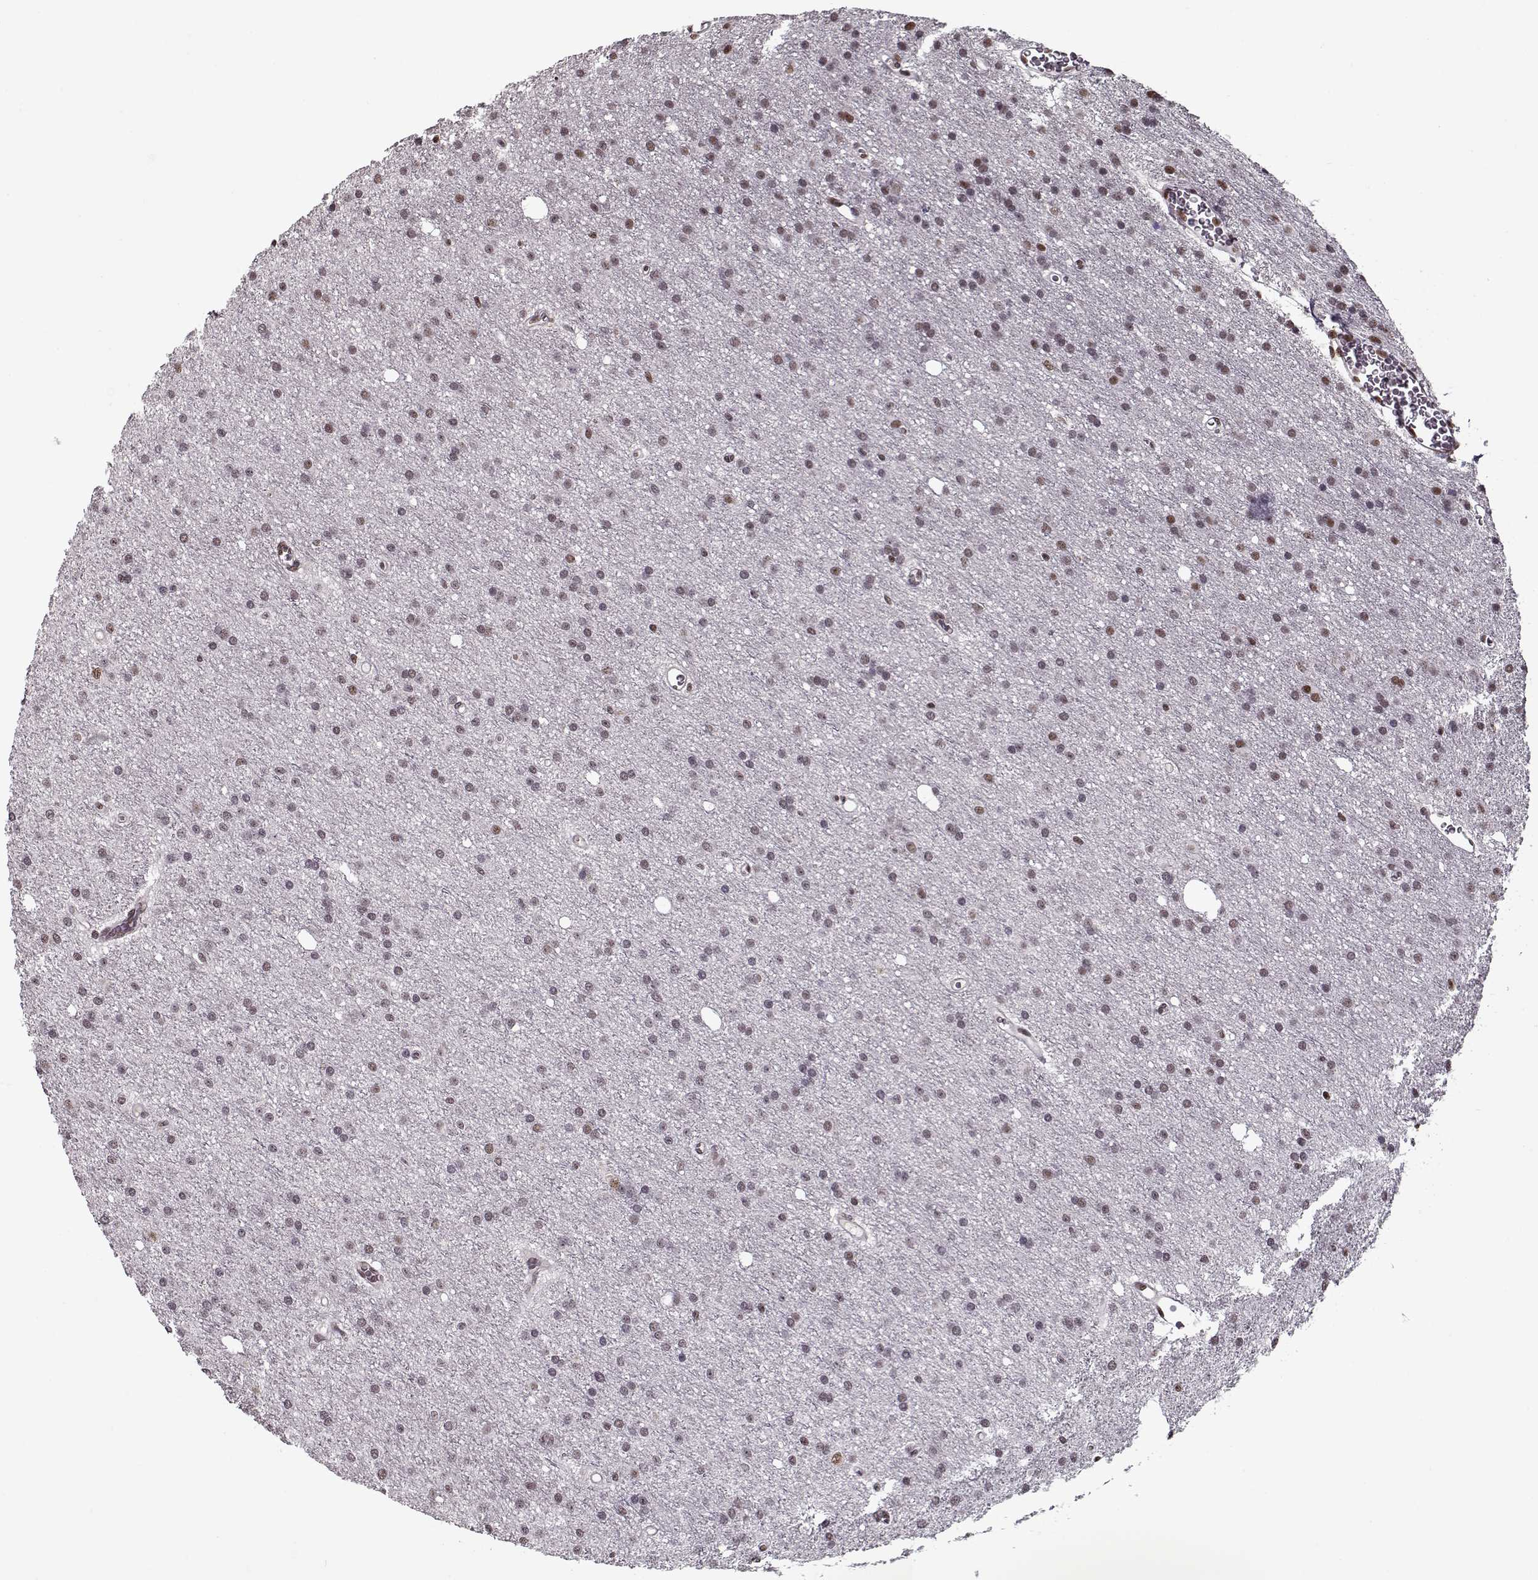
{"staining": {"intensity": "weak", "quantity": "<25%", "location": "nuclear"}, "tissue": "glioma", "cell_type": "Tumor cells", "image_type": "cancer", "snomed": [{"axis": "morphology", "description": "Glioma, malignant, Low grade"}, {"axis": "topography", "description": "Brain"}], "caption": "Glioma was stained to show a protein in brown. There is no significant expression in tumor cells.", "gene": "PRMT8", "patient": {"sex": "male", "age": 27}}